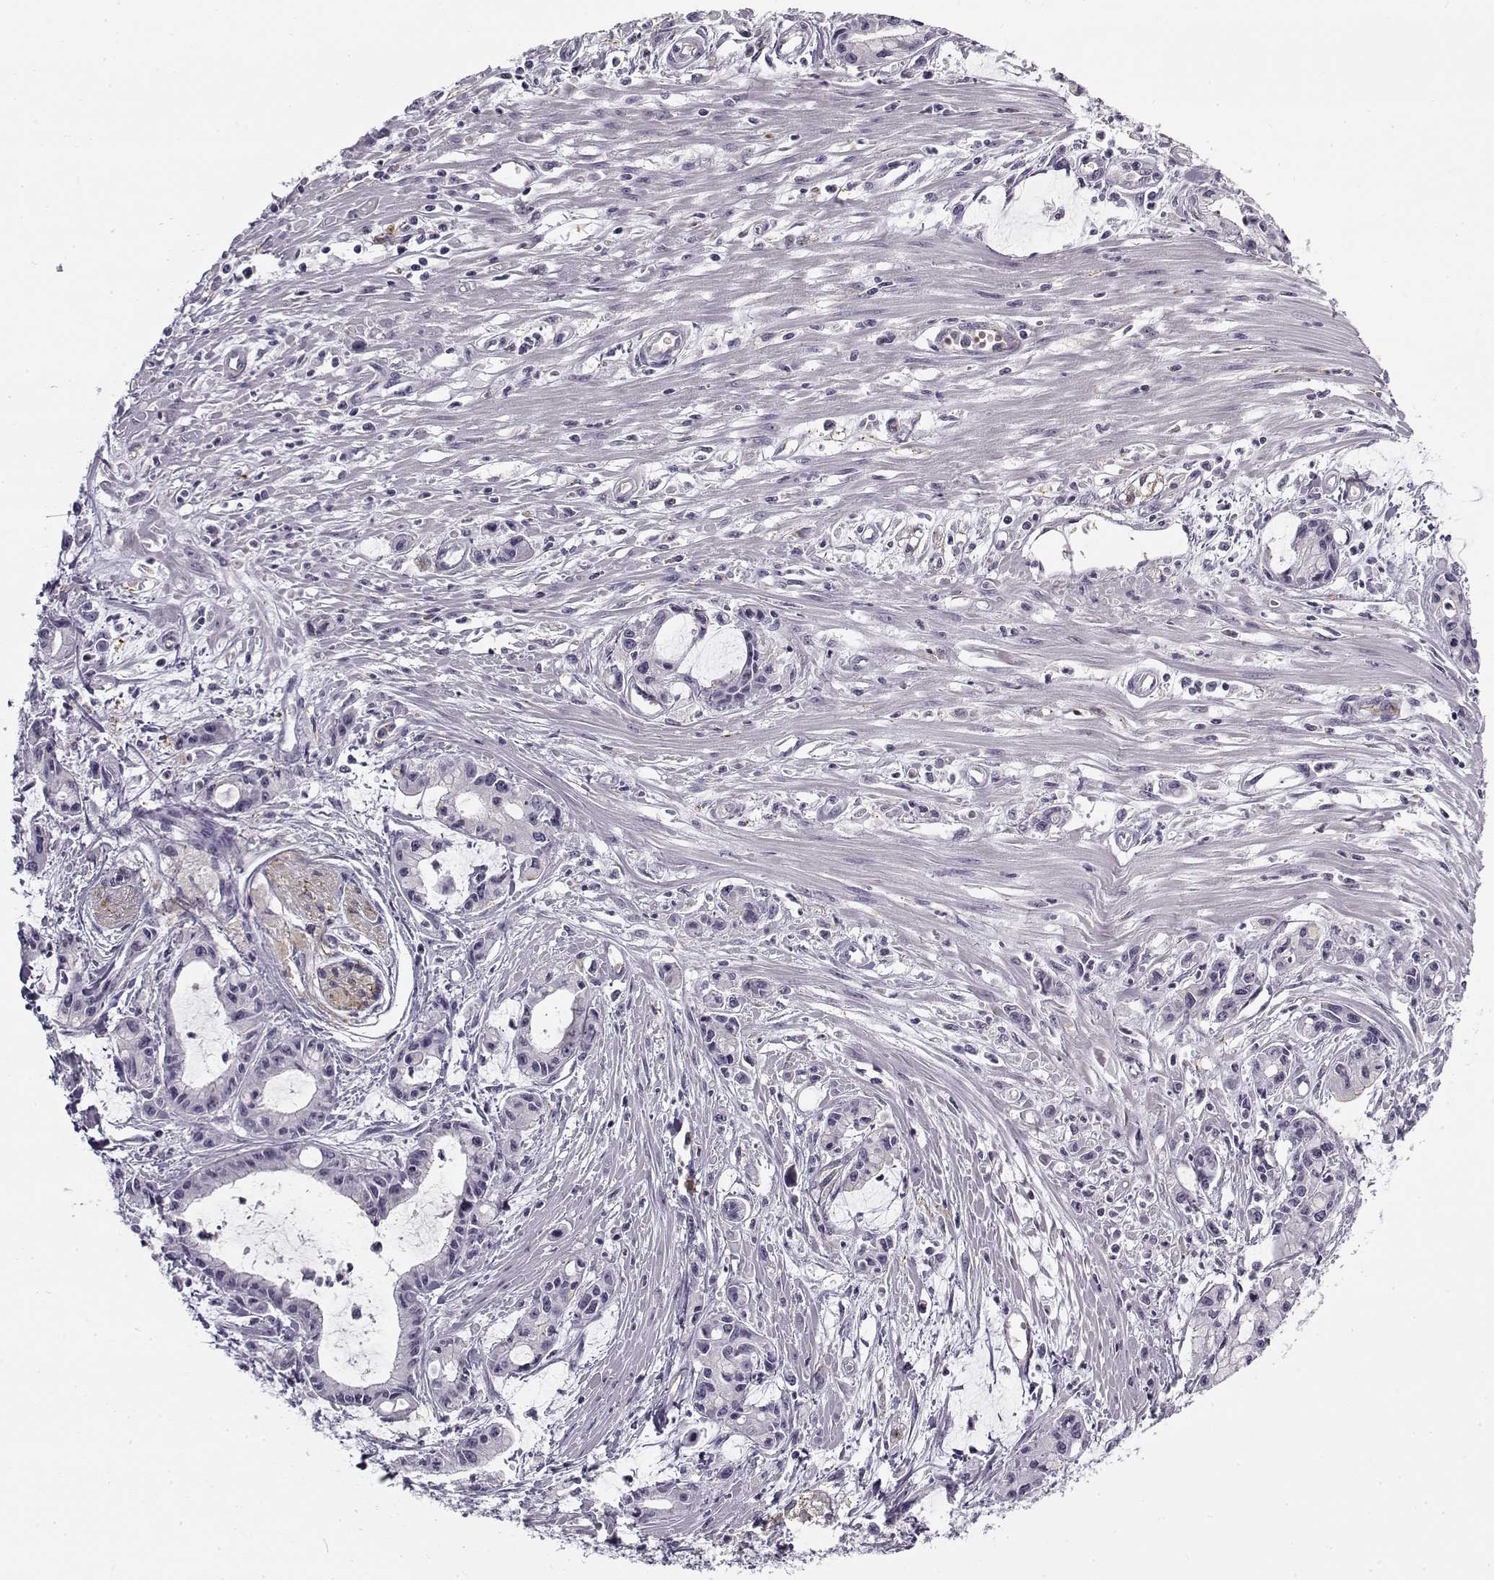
{"staining": {"intensity": "negative", "quantity": "none", "location": "none"}, "tissue": "pancreatic cancer", "cell_type": "Tumor cells", "image_type": "cancer", "snomed": [{"axis": "morphology", "description": "Adenocarcinoma, NOS"}, {"axis": "topography", "description": "Pancreas"}], "caption": "Protein analysis of adenocarcinoma (pancreatic) demonstrates no significant staining in tumor cells.", "gene": "SNCA", "patient": {"sex": "male", "age": 48}}